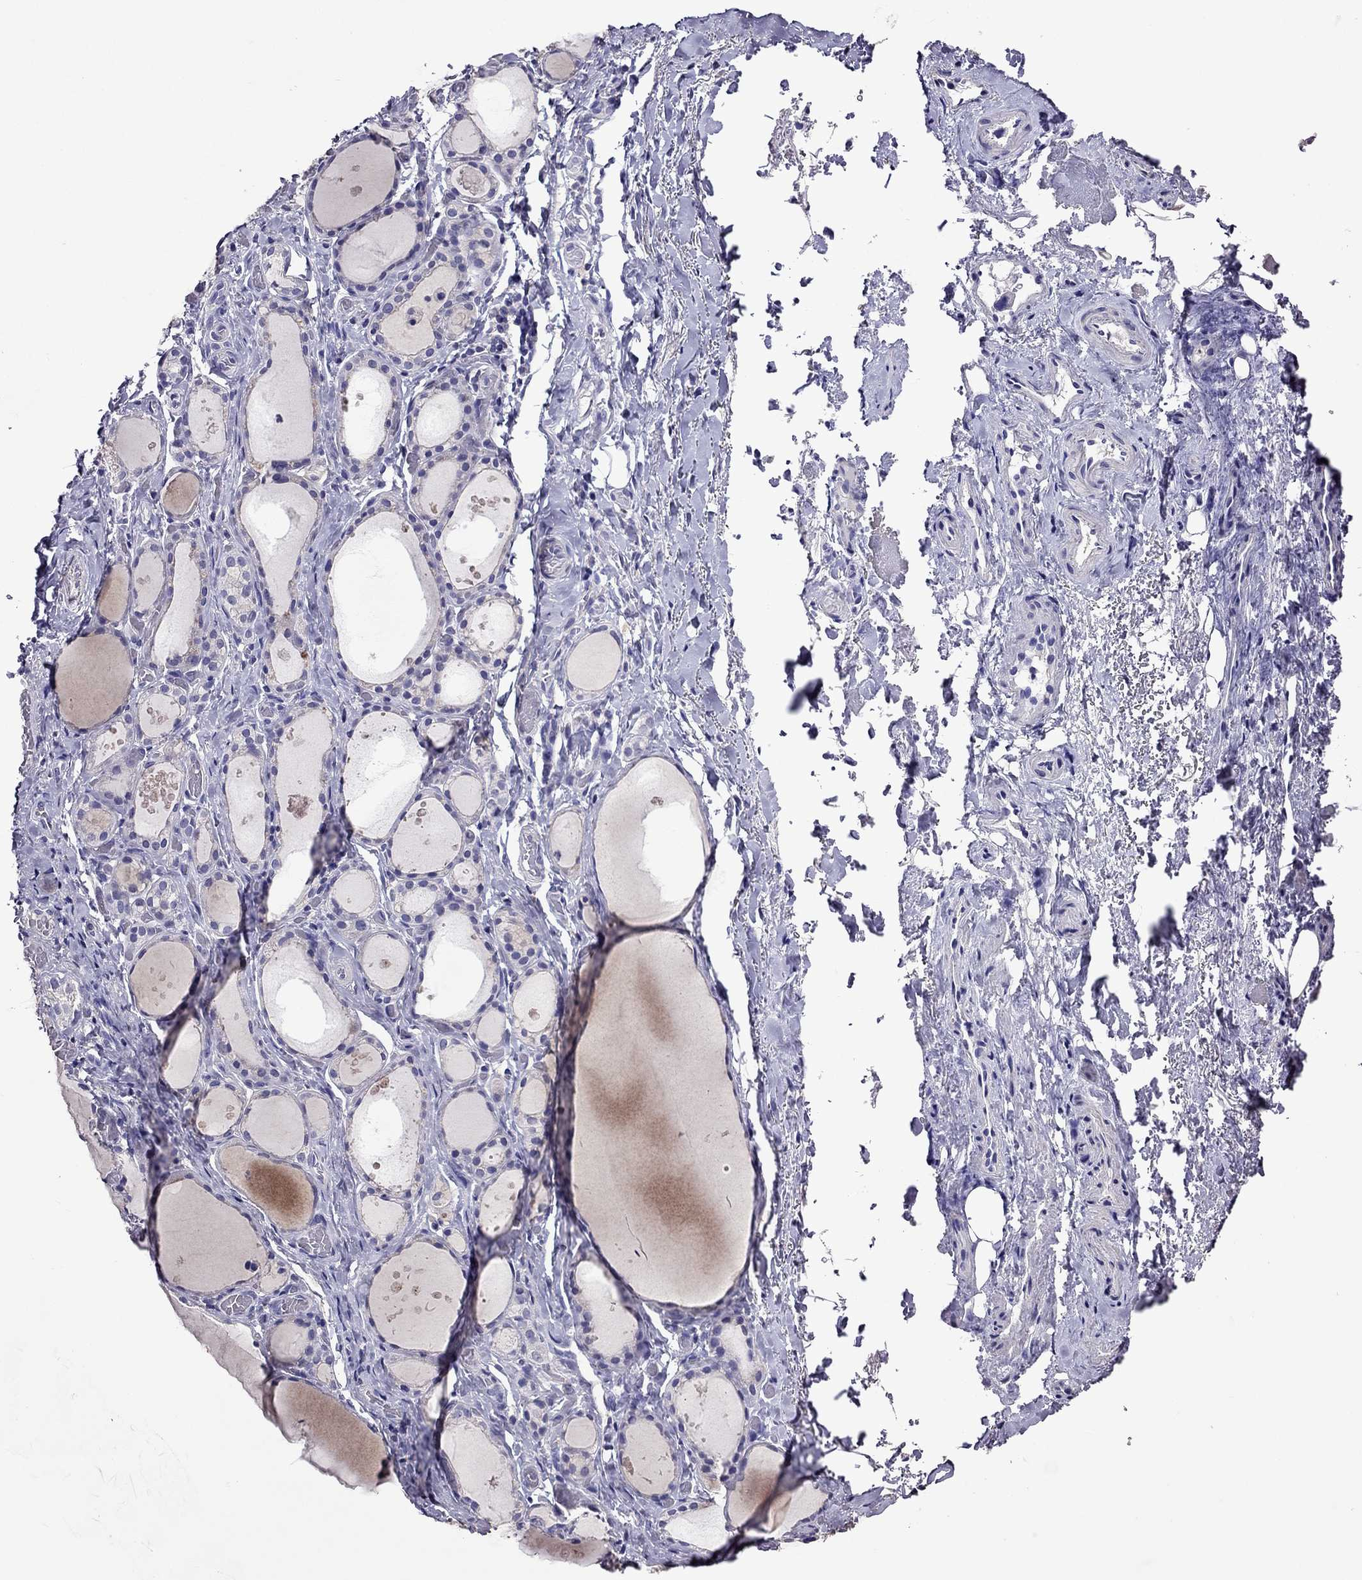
{"staining": {"intensity": "negative", "quantity": "none", "location": "none"}, "tissue": "thyroid gland", "cell_type": "Glandular cells", "image_type": "normal", "snomed": [{"axis": "morphology", "description": "Normal tissue, NOS"}, {"axis": "topography", "description": "Thyroid gland"}], "caption": "Protein analysis of benign thyroid gland displays no significant staining in glandular cells. (DAB immunohistochemistry (IHC) visualized using brightfield microscopy, high magnification).", "gene": "NKX3", "patient": {"sex": "male", "age": 68}}